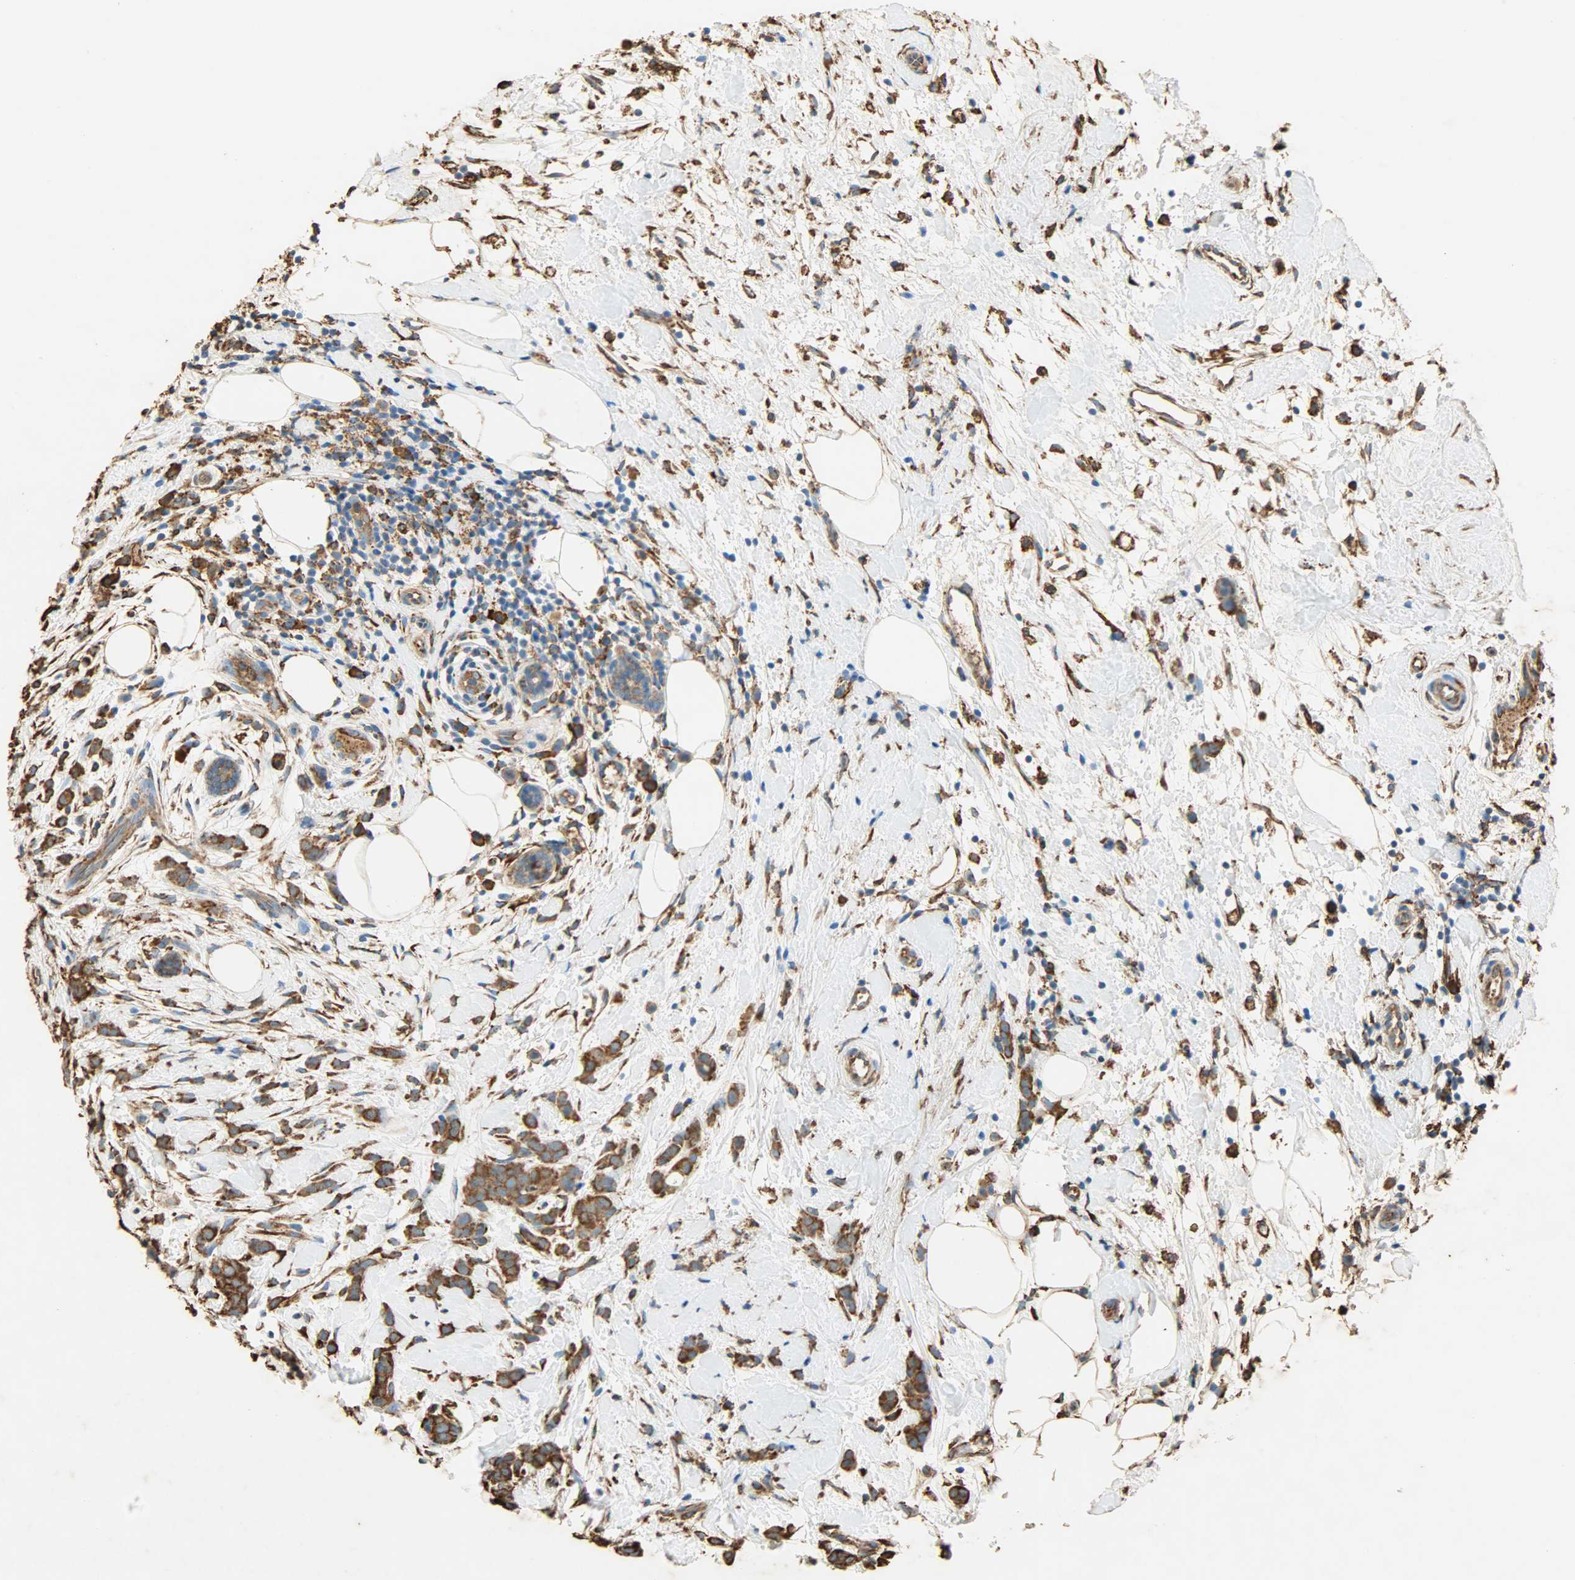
{"staining": {"intensity": "moderate", "quantity": ">75%", "location": "cytoplasmic/membranous"}, "tissue": "breast cancer", "cell_type": "Tumor cells", "image_type": "cancer", "snomed": [{"axis": "morphology", "description": "Lobular carcinoma, in situ"}, {"axis": "morphology", "description": "Lobular carcinoma"}, {"axis": "topography", "description": "Breast"}], "caption": "DAB immunohistochemical staining of human lobular carcinoma in situ (breast) displays moderate cytoplasmic/membranous protein expression in about >75% of tumor cells.", "gene": "HSP90B1", "patient": {"sex": "female", "age": 41}}